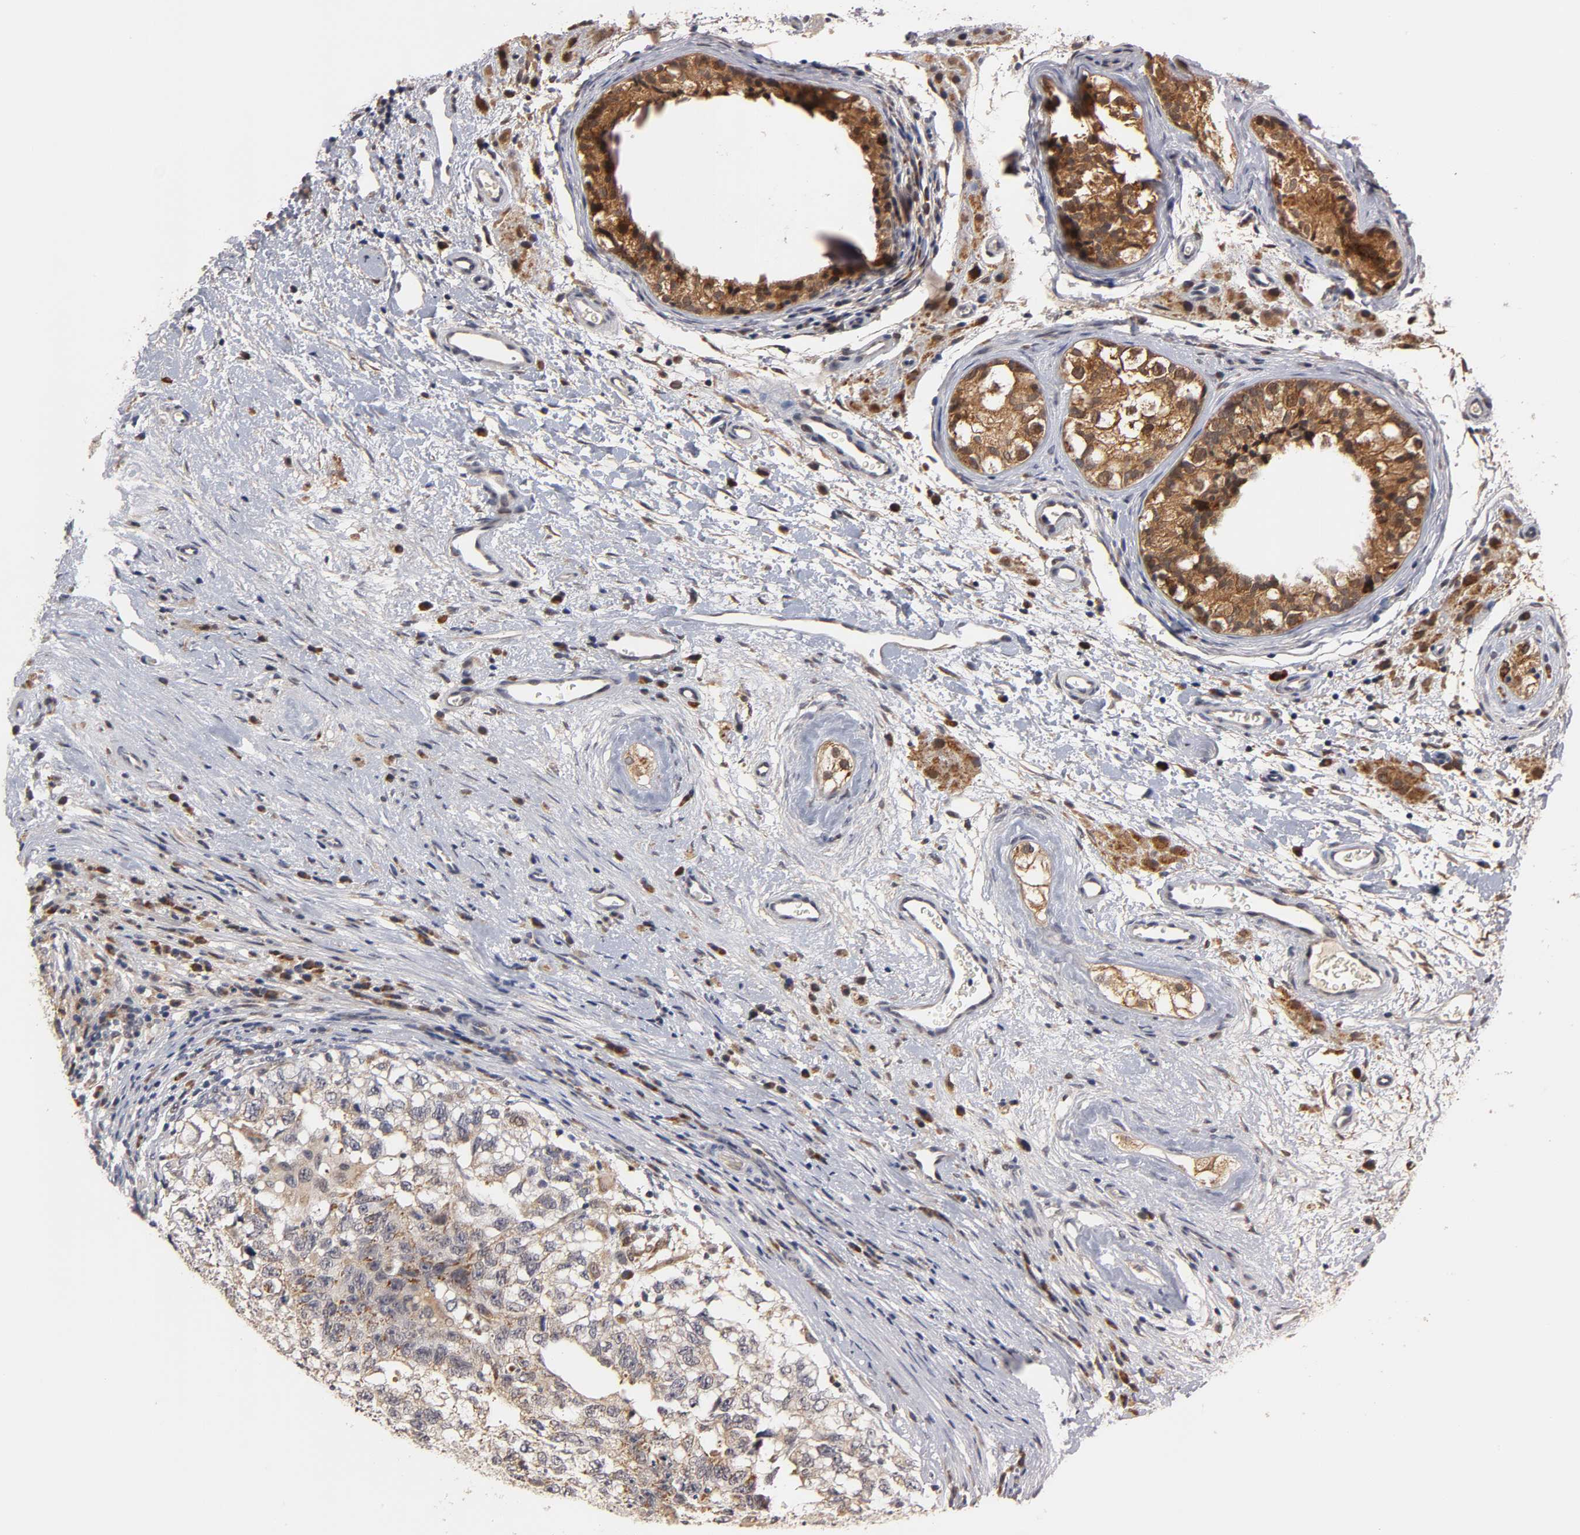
{"staining": {"intensity": "moderate", "quantity": ">75%", "location": "cytoplasmic/membranous"}, "tissue": "testis cancer", "cell_type": "Tumor cells", "image_type": "cancer", "snomed": [{"axis": "morphology", "description": "Carcinoma, Embryonal, NOS"}, {"axis": "topography", "description": "Testis"}], "caption": "Immunohistochemical staining of human testis cancer (embryonal carcinoma) displays medium levels of moderate cytoplasmic/membranous expression in about >75% of tumor cells.", "gene": "GSTZ1", "patient": {"sex": "male", "age": 21}}